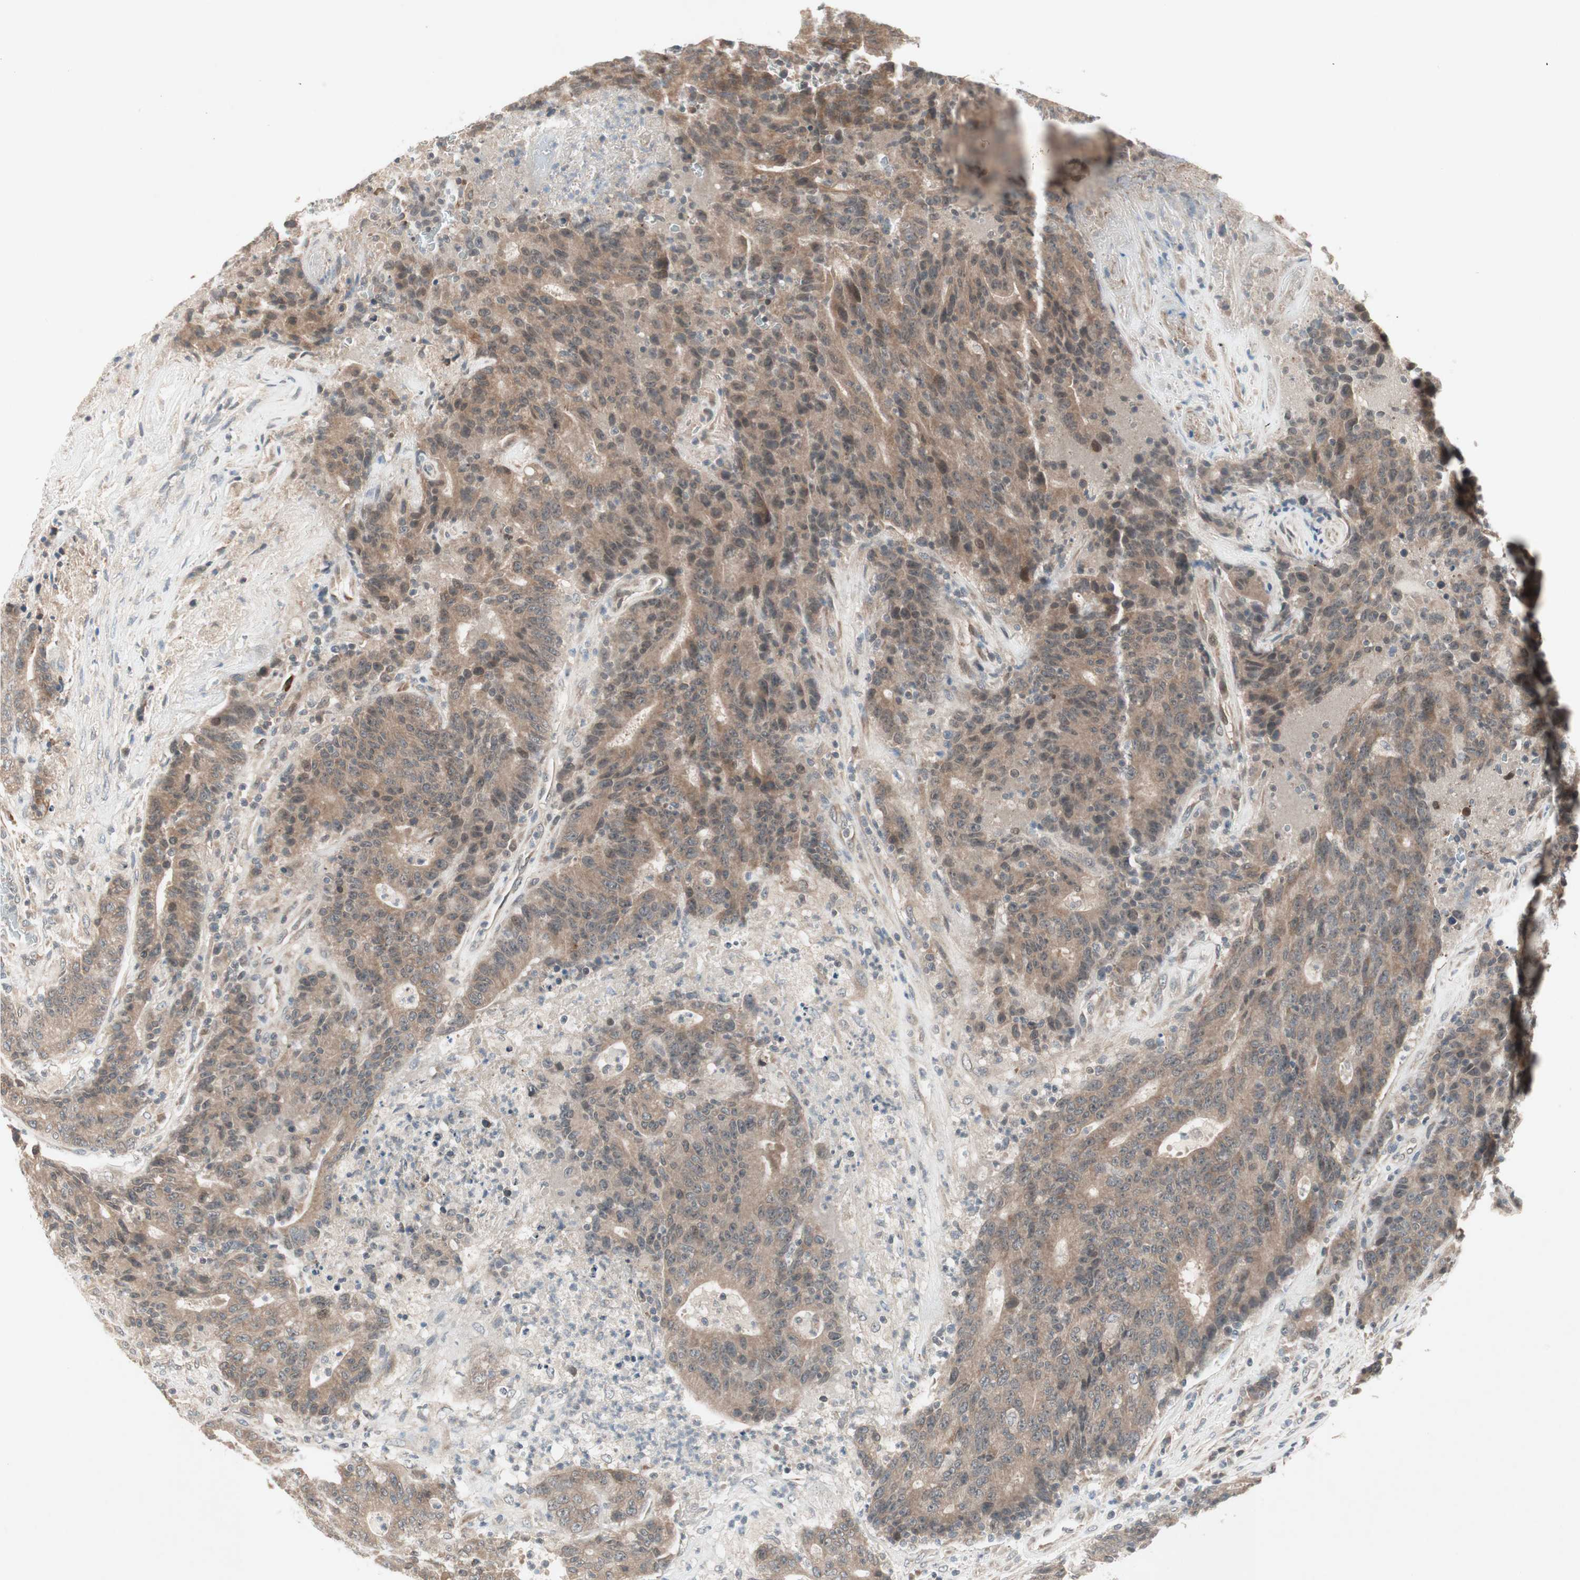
{"staining": {"intensity": "weak", "quantity": ">75%", "location": "cytoplasmic/membranous"}, "tissue": "colorectal cancer", "cell_type": "Tumor cells", "image_type": "cancer", "snomed": [{"axis": "morphology", "description": "Normal tissue, NOS"}, {"axis": "morphology", "description": "Adenocarcinoma, NOS"}, {"axis": "topography", "description": "Colon"}], "caption": "Protein expression analysis of human adenocarcinoma (colorectal) reveals weak cytoplasmic/membranous positivity in about >75% of tumor cells. Immunohistochemistry (ihc) stains the protein of interest in brown and the nuclei are stained blue.", "gene": "PGBD1", "patient": {"sex": "female", "age": 75}}